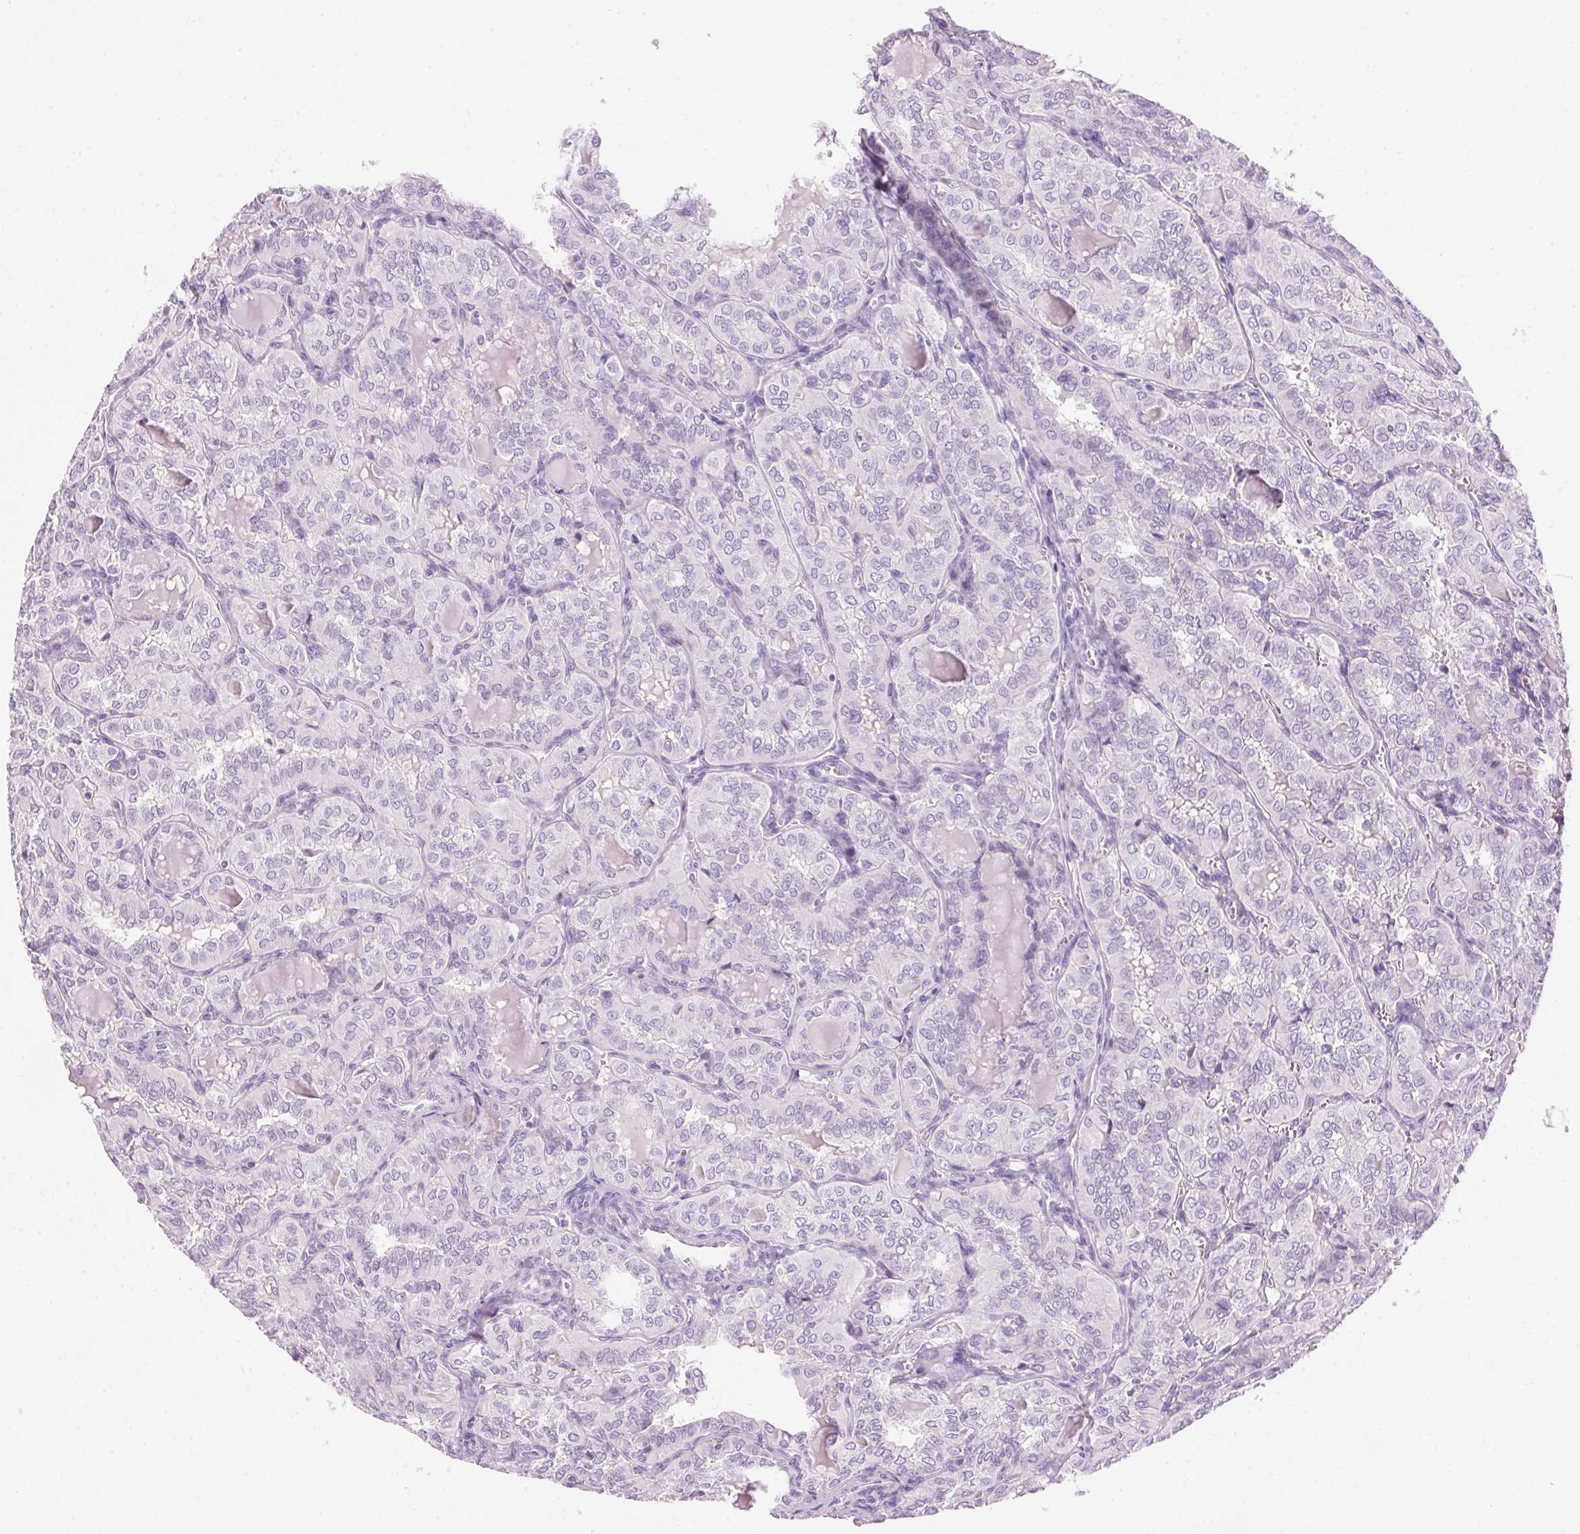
{"staining": {"intensity": "negative", "quantity": "none", "location": "none"}, "tissue": "thyroid cancer", "cell_type": "Tumor cells", "image_type": "cancer", "snomed": [{"axis": "morphology", "description": "Papillary adenocarcinoma, NOS"}, {"axis": "topography", "description": "Thyroid gland"}], "caption": "High power microscopy micrograph of an immunohistochemistry (IHC) image of thyroid cancer, revealing no significant staining in tumor cells.", "gene": "HSD17B2", "patient": {"sex": "female", "age": 41}}